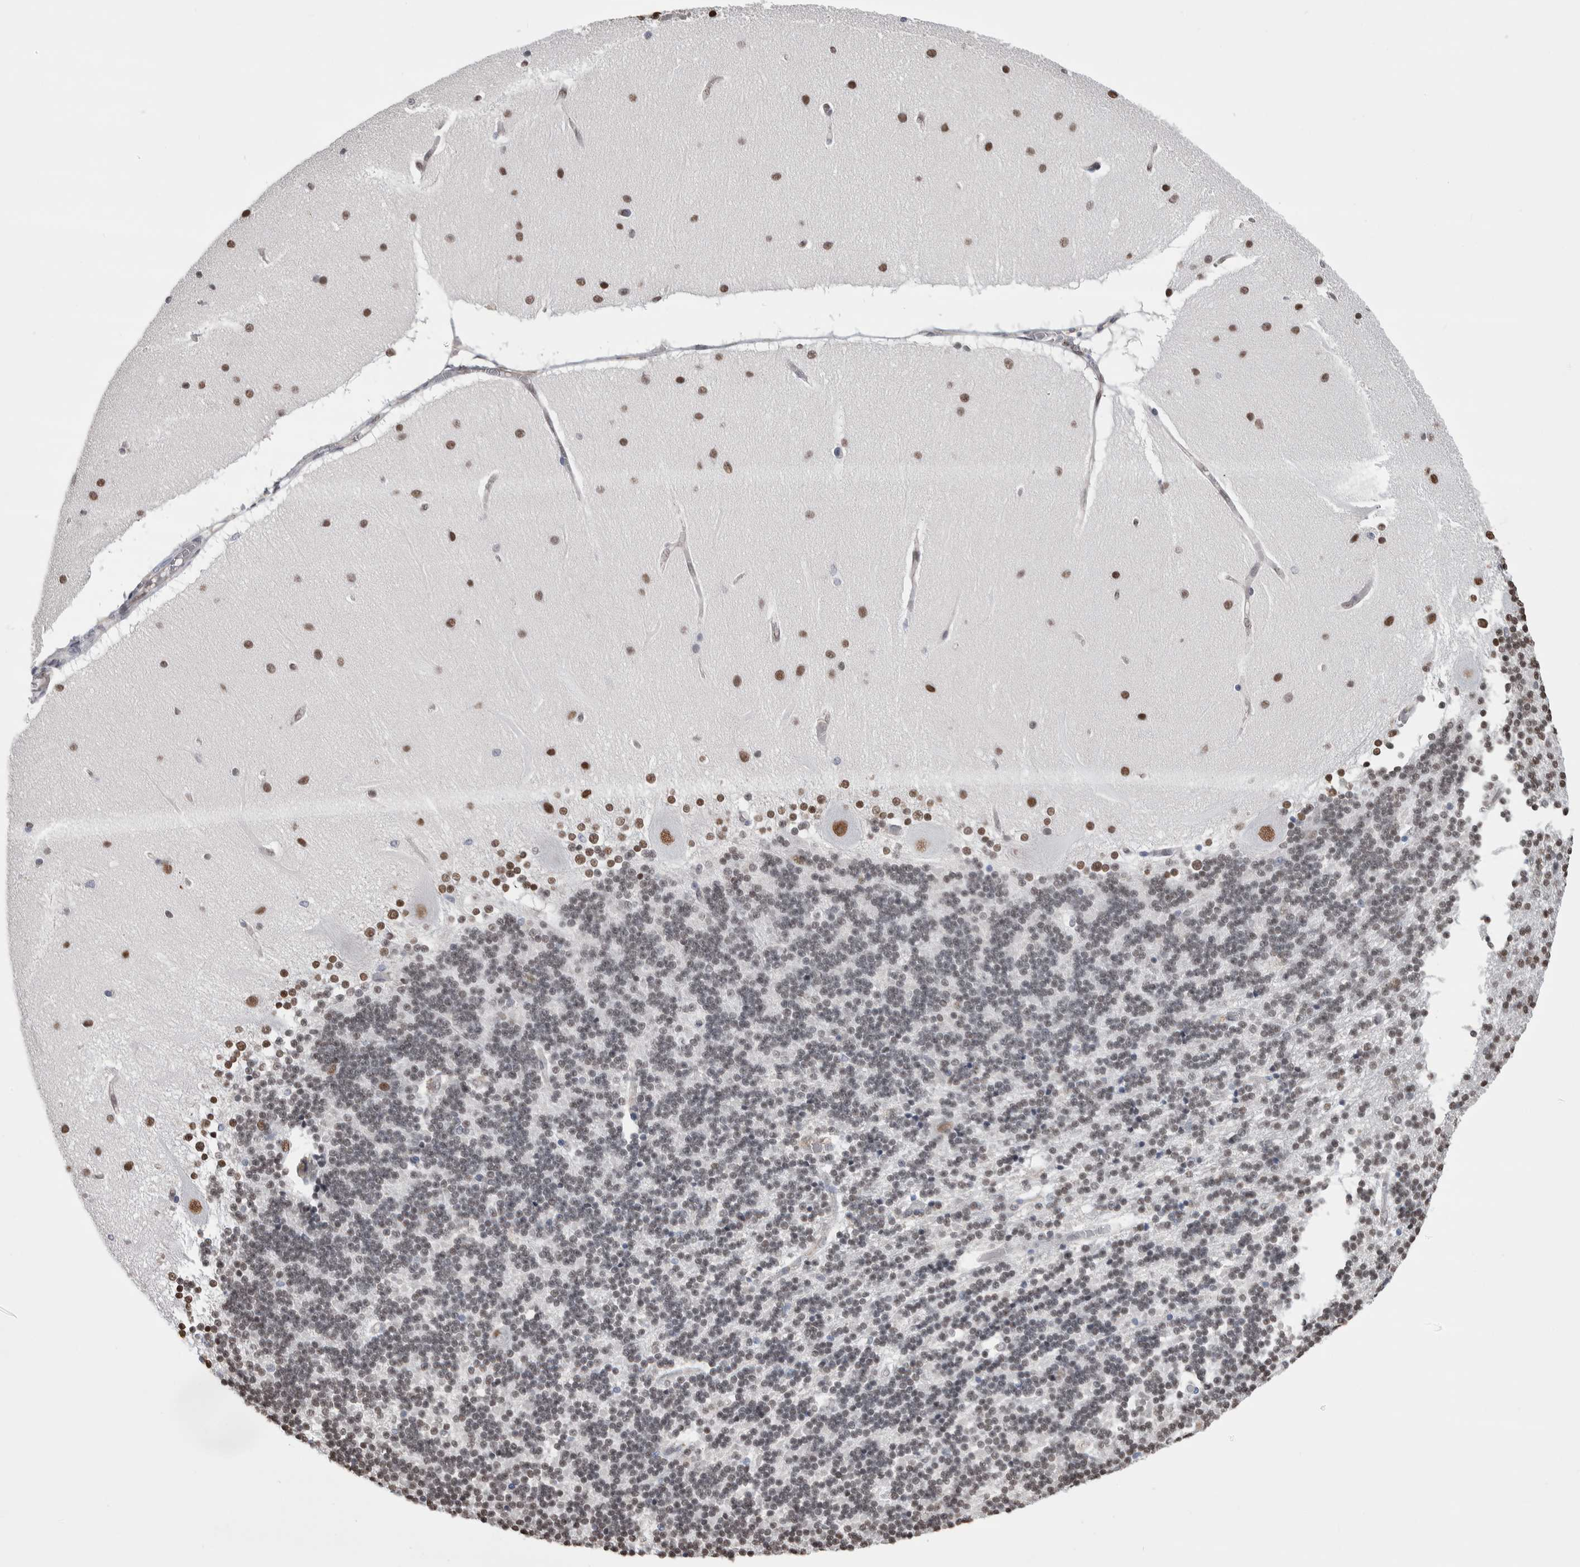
{"staining": {"intensity": "moderate", "quantity": "25%-75%", "location": "nuclear"}, "tissue": "cerebellum", "cell_type": "Cells in granular layer", "image_type": "normal", "snomed": [{"axis": "morphology", "description": "Normal tissue, NOS"}, {"axis": "topography", "description": "Cerebellum"}], "caption": "A brown stain labels moderate nuclear positivity of a protein in cells in granular layer of benign human cerebellum. Immunohistochemistry (ihc) stains the protein of interest in brown and the nuclei are stained blue.", "gene": "ZBTB49", "patient": {"sex": "female", "age": 54}}